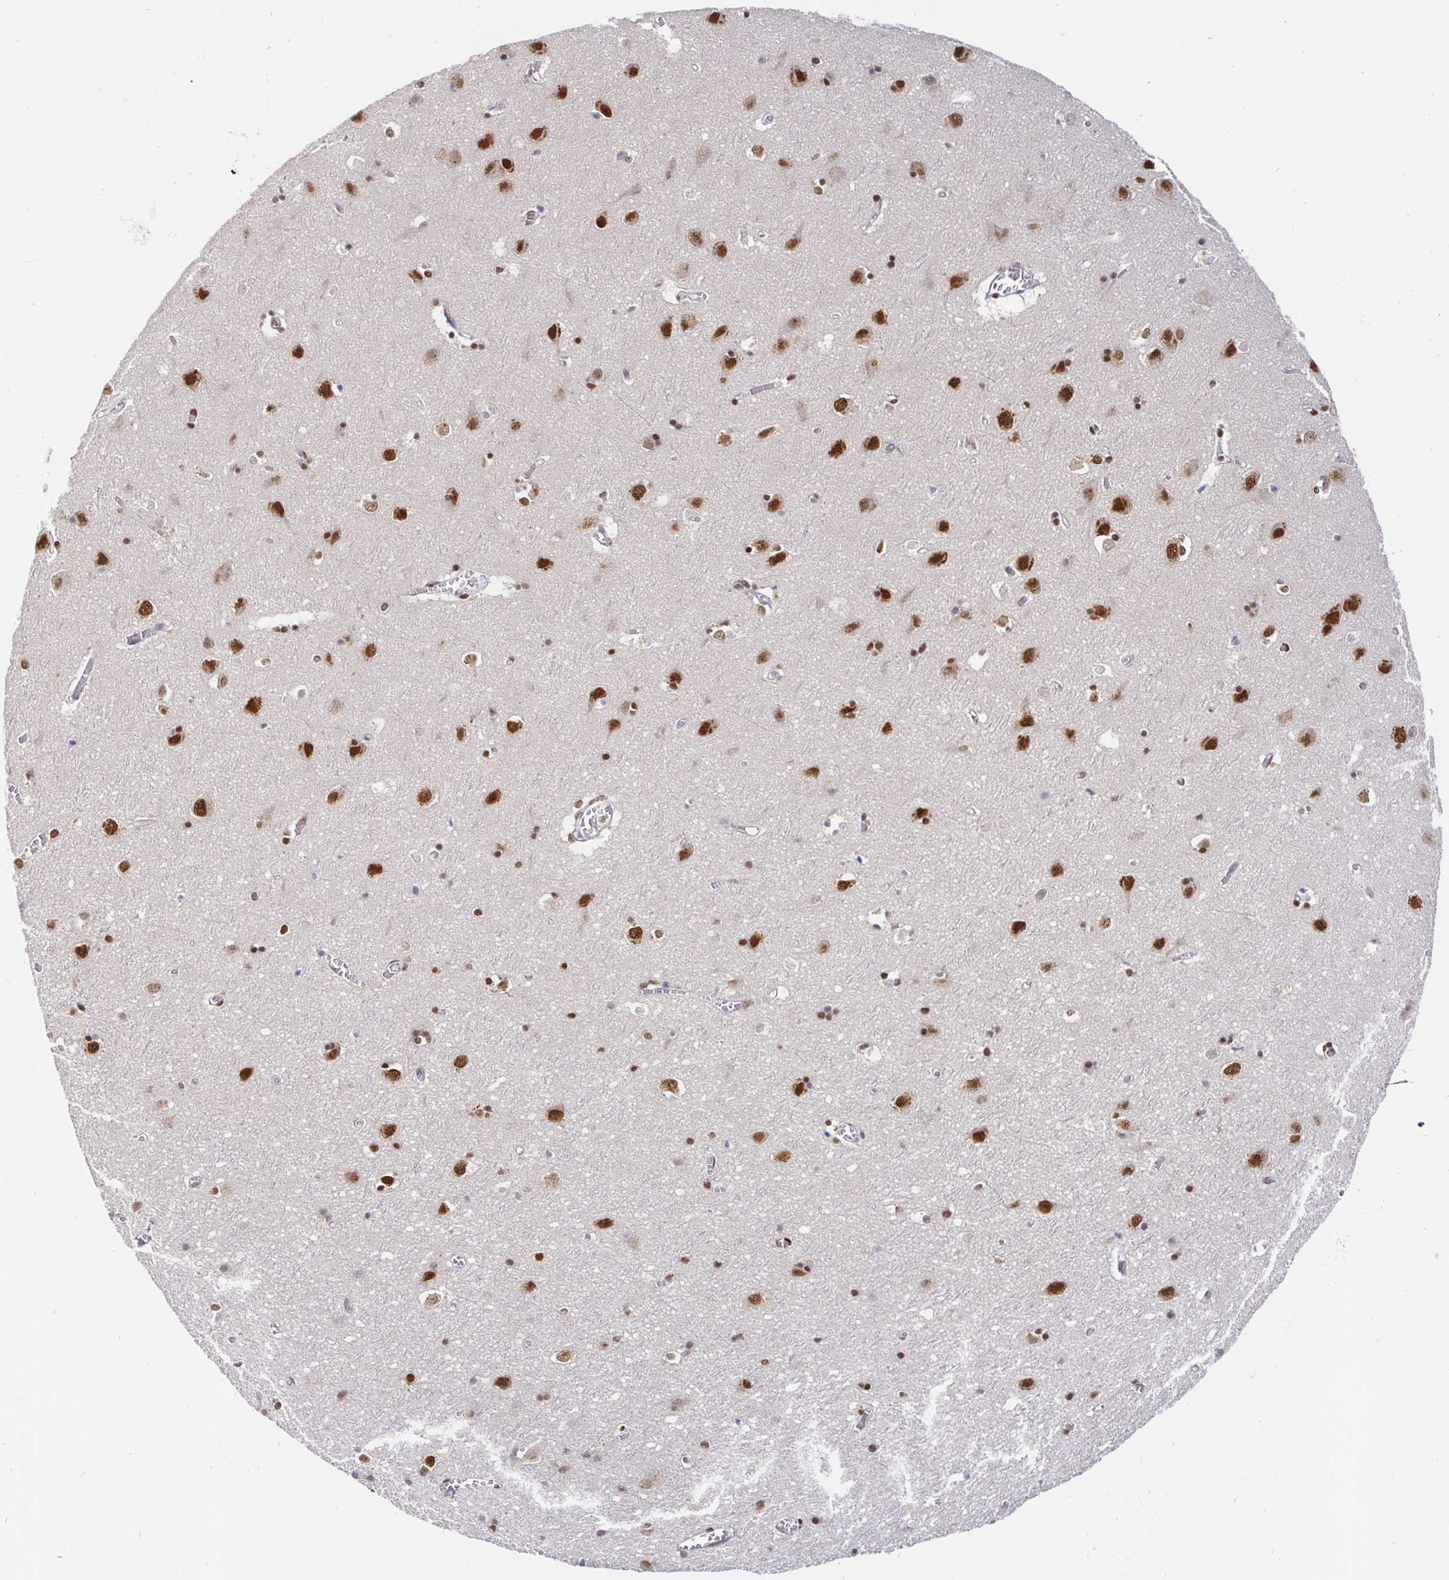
{"staining": {"intensity": "moderate", "quantity": "<25%", "location": "cytoplasmic/membranous,nuclear"}, "tissue": "cerebral cortex", "cell_type": "Endothelial cells", "image_type": "normal", "snomed": [{"axis": "morphology", "description": "Normal tissue, NOS"}, {"axis": "topography", "description": "Cerebral cortex"}], "caption": "Endothelial cells demonstrate low levels of moderate cytoplasmic/membranous,nuclear staining in approximately <25% of cells in unremarkable cerebral cortex. (DAB IHC, brown staining for protein, blue staining for nuclei).", "gene": "RBMXL1", "patient": {"sex": "male", "age": 70}}